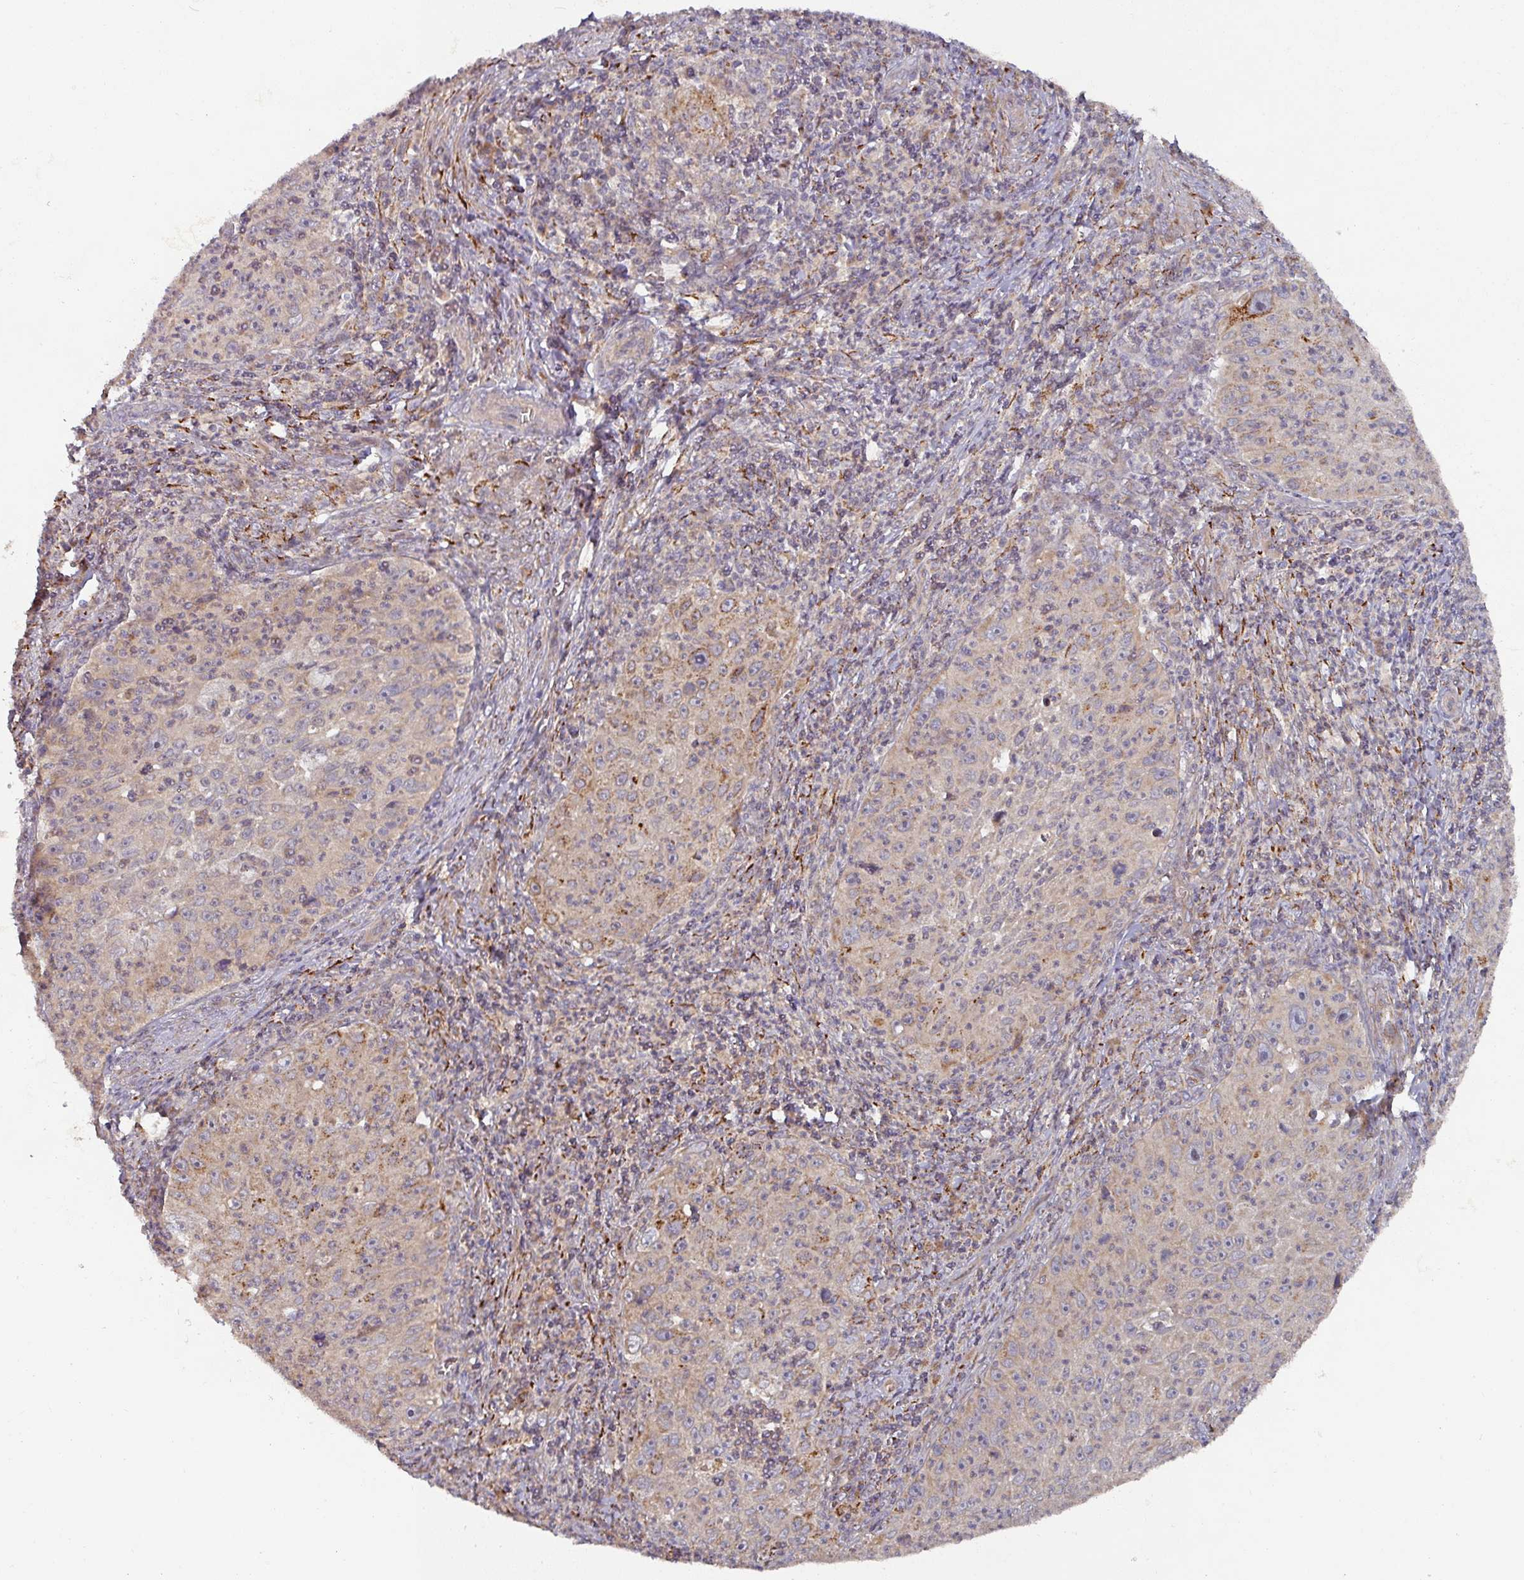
{"staining": {"intensity": "weak", "quantity": "<25%", "location": "cytoplasmic/membranous"}, "tissue": "cervical cancer", "cell_type": "Tumor cells", "image_type": "cancer", "snomed": [{"axis": "morphology", "description": "Squamous cell carcinoma, NOS"}, {"axis": "topography", "description": "Cervix"}], "caption": "Tumor cells show no significant staining in cervical squamous cell carcinoma.", "gene": "DNAJC7", "patient": {"sex": "female", "age": 30}}